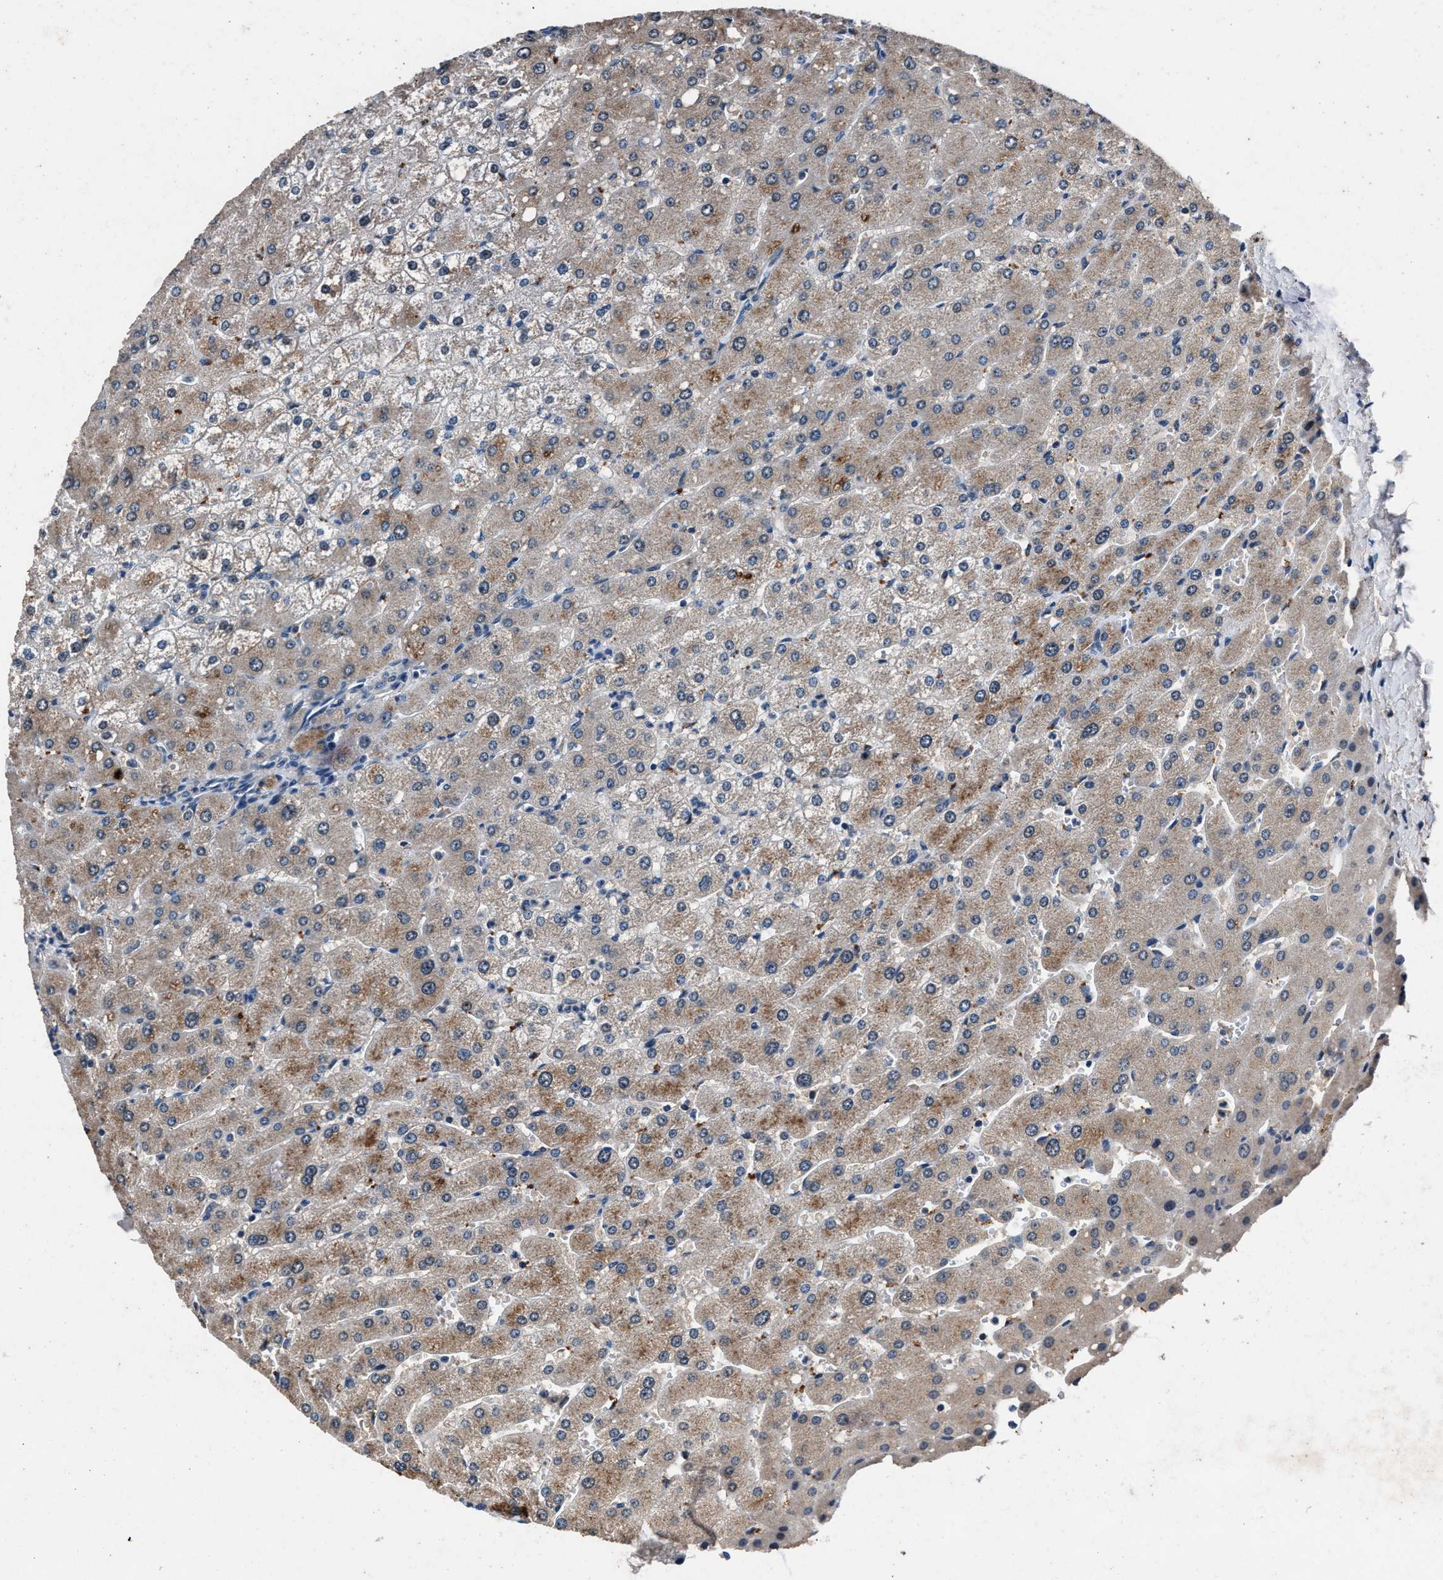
{"staining": {"intensity": "weak", "quantity": "<25%", "location": "cytoplasmic/membranous"}, "tissue": "liver", "cell_type": "Cholangiocytes", "image_type": "normal", "snomed": [{"axis": "morphology", "description": "Normal tissue, NOS"}, {"axis": "topography", "description": "Liver"}], "caption": "High power microscopy photomicrograph of an immunohistochemistry (IHC) histopathology image of normal liver, revealing no significant staining in cholangiocytes.", "gene": "DENND6B", "patient": {"sex": "male", "age": 55}}